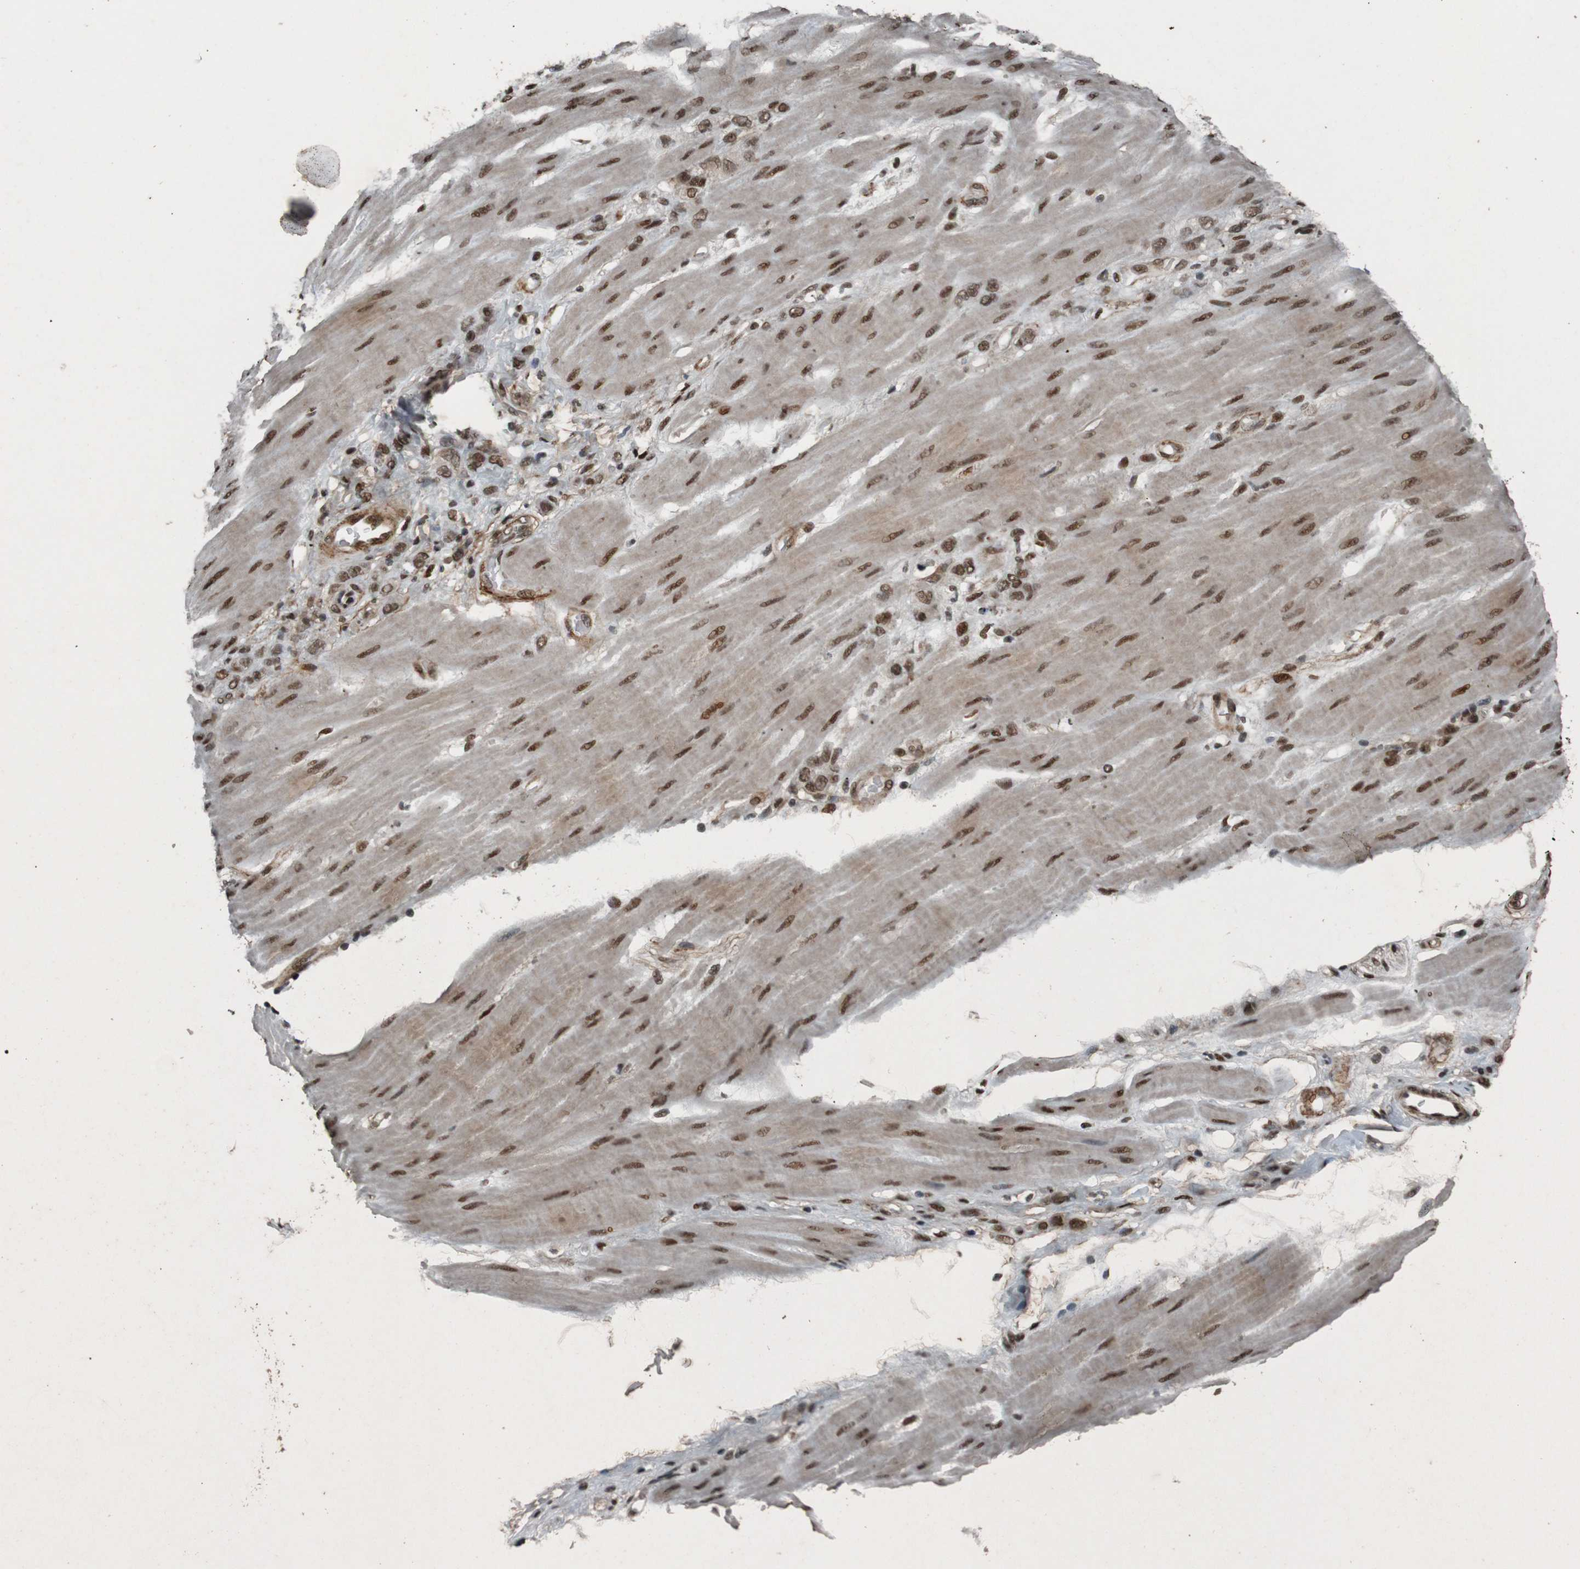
{"staining": {"intensity": "moderate", "quantity": ">75%", "location": "nuclear"}, "tissue": "stomach cancer", "cell_type": "Tumor cells", "image_type": "cancer", "snomed": [{"axis": "morphology", "description": "Adenocarcinoma, NOS"}, {"axis": "topography", "description": "Stomach"}], "caption": "The immunohistochemical stain labels moderate nuclear expression in tumor cells of stomach cancer (adenocarcinoma) tissue.", "gene": "HEXIM1", "patient": {"sex": "male", "age": 82}}